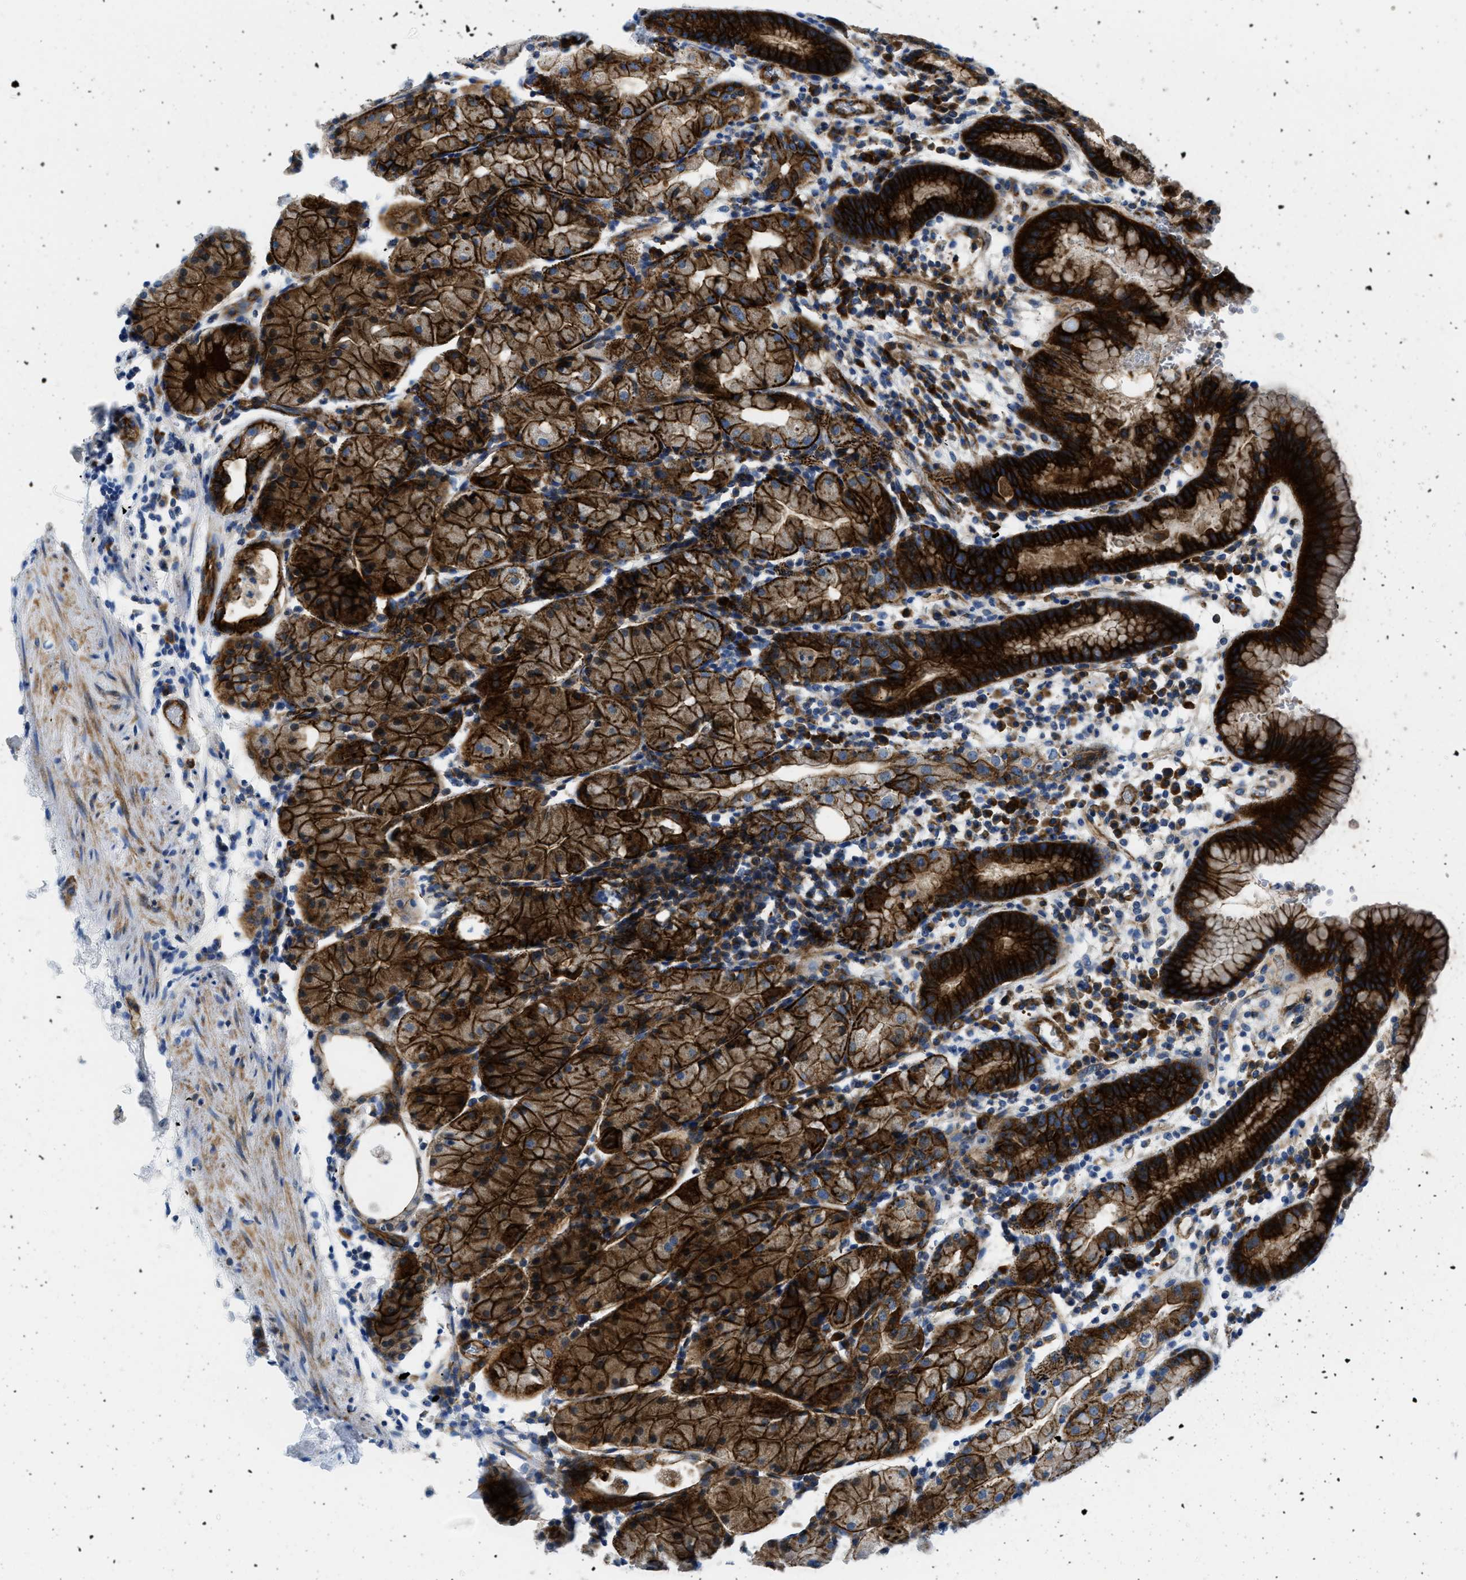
{"staining": {"intensity": "strong", "quantity": ">75%", "location": "cytoplasmic/membranous"}, "tissue": "stomach", "cell_type": "Glandular cells", "image_type": "normal", "snomed": [{"axis": "morphology", "description": "Normal tissue, NOS"}, {"axis": "topography", "description": "Stomach"}, {"axis": "topography", "description": "Stomach, lower"}], "caption": "Immunohistochemistry (IHC) (DAB) staining of unremarkable stomach shows strong cytoplasmic/membranous protein staining in about >75% of glandular cells. (DAB (3,3'-diaminobenzidine) IHC with brightfield microscopy, high magnification).", "gene": "CUTA", "patient": {"sex": "female", "age": 75}}